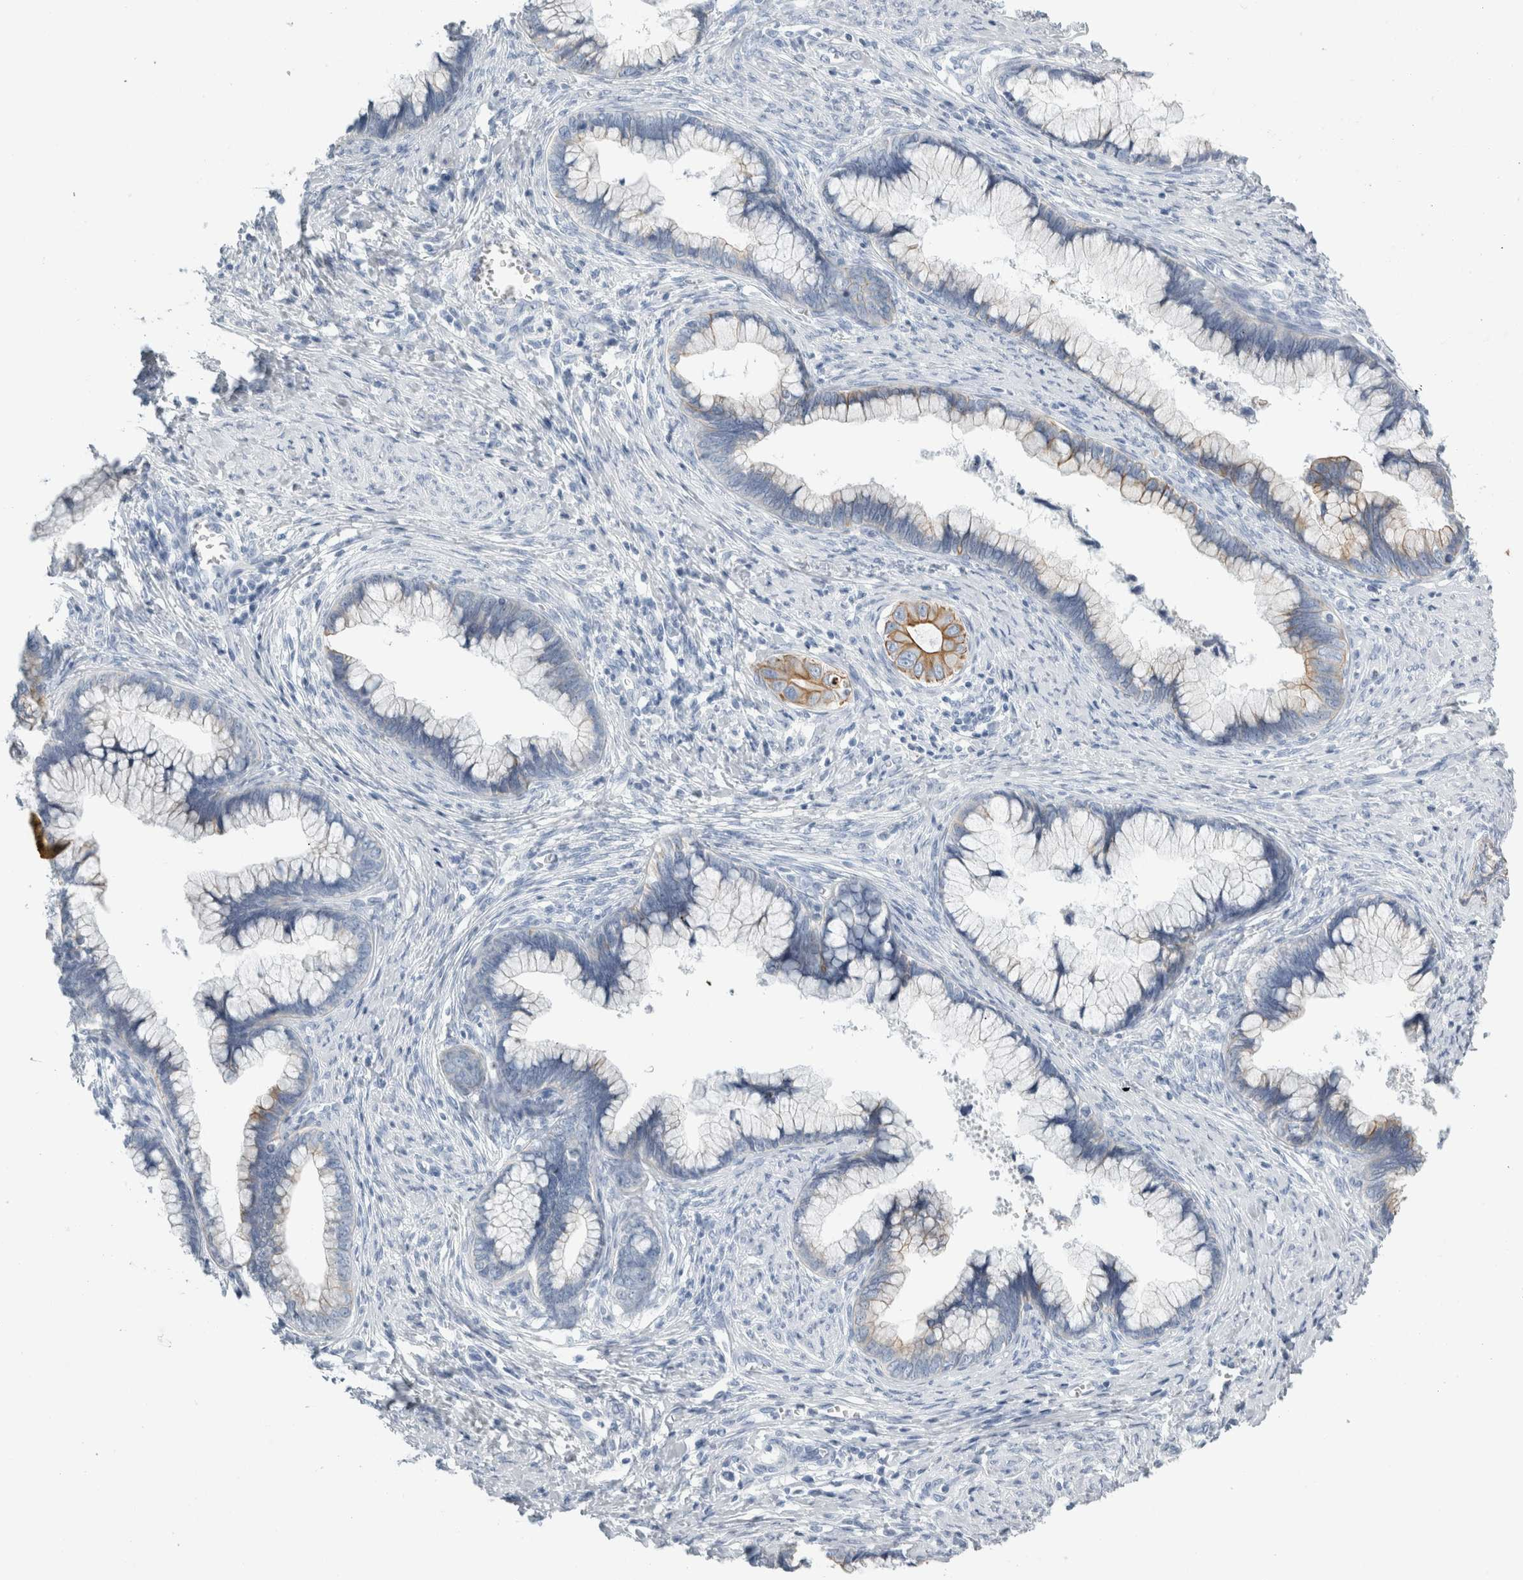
{"staining": {"intensity": "moderate", "quantity": "<25%", "location": "cytoplasmic/membranous"}, "tissue": "cervical cancer", "cell_type": "Tumor cells", "image_type": "cancer", "snomed": [{"axis": "morphology", "description": "Adenocarcinoma, NOS"}, {"axis": "topography", "description": "Cervix"}], "caption": "Brown immunohistochemical staining in cervical adenocarcinoma displays moderate cytoplasmic/membranous staining in approximately <25% of tumor cells.", "gene": "RPH3AL", "patient": {"sex": "female", "age": 44}}